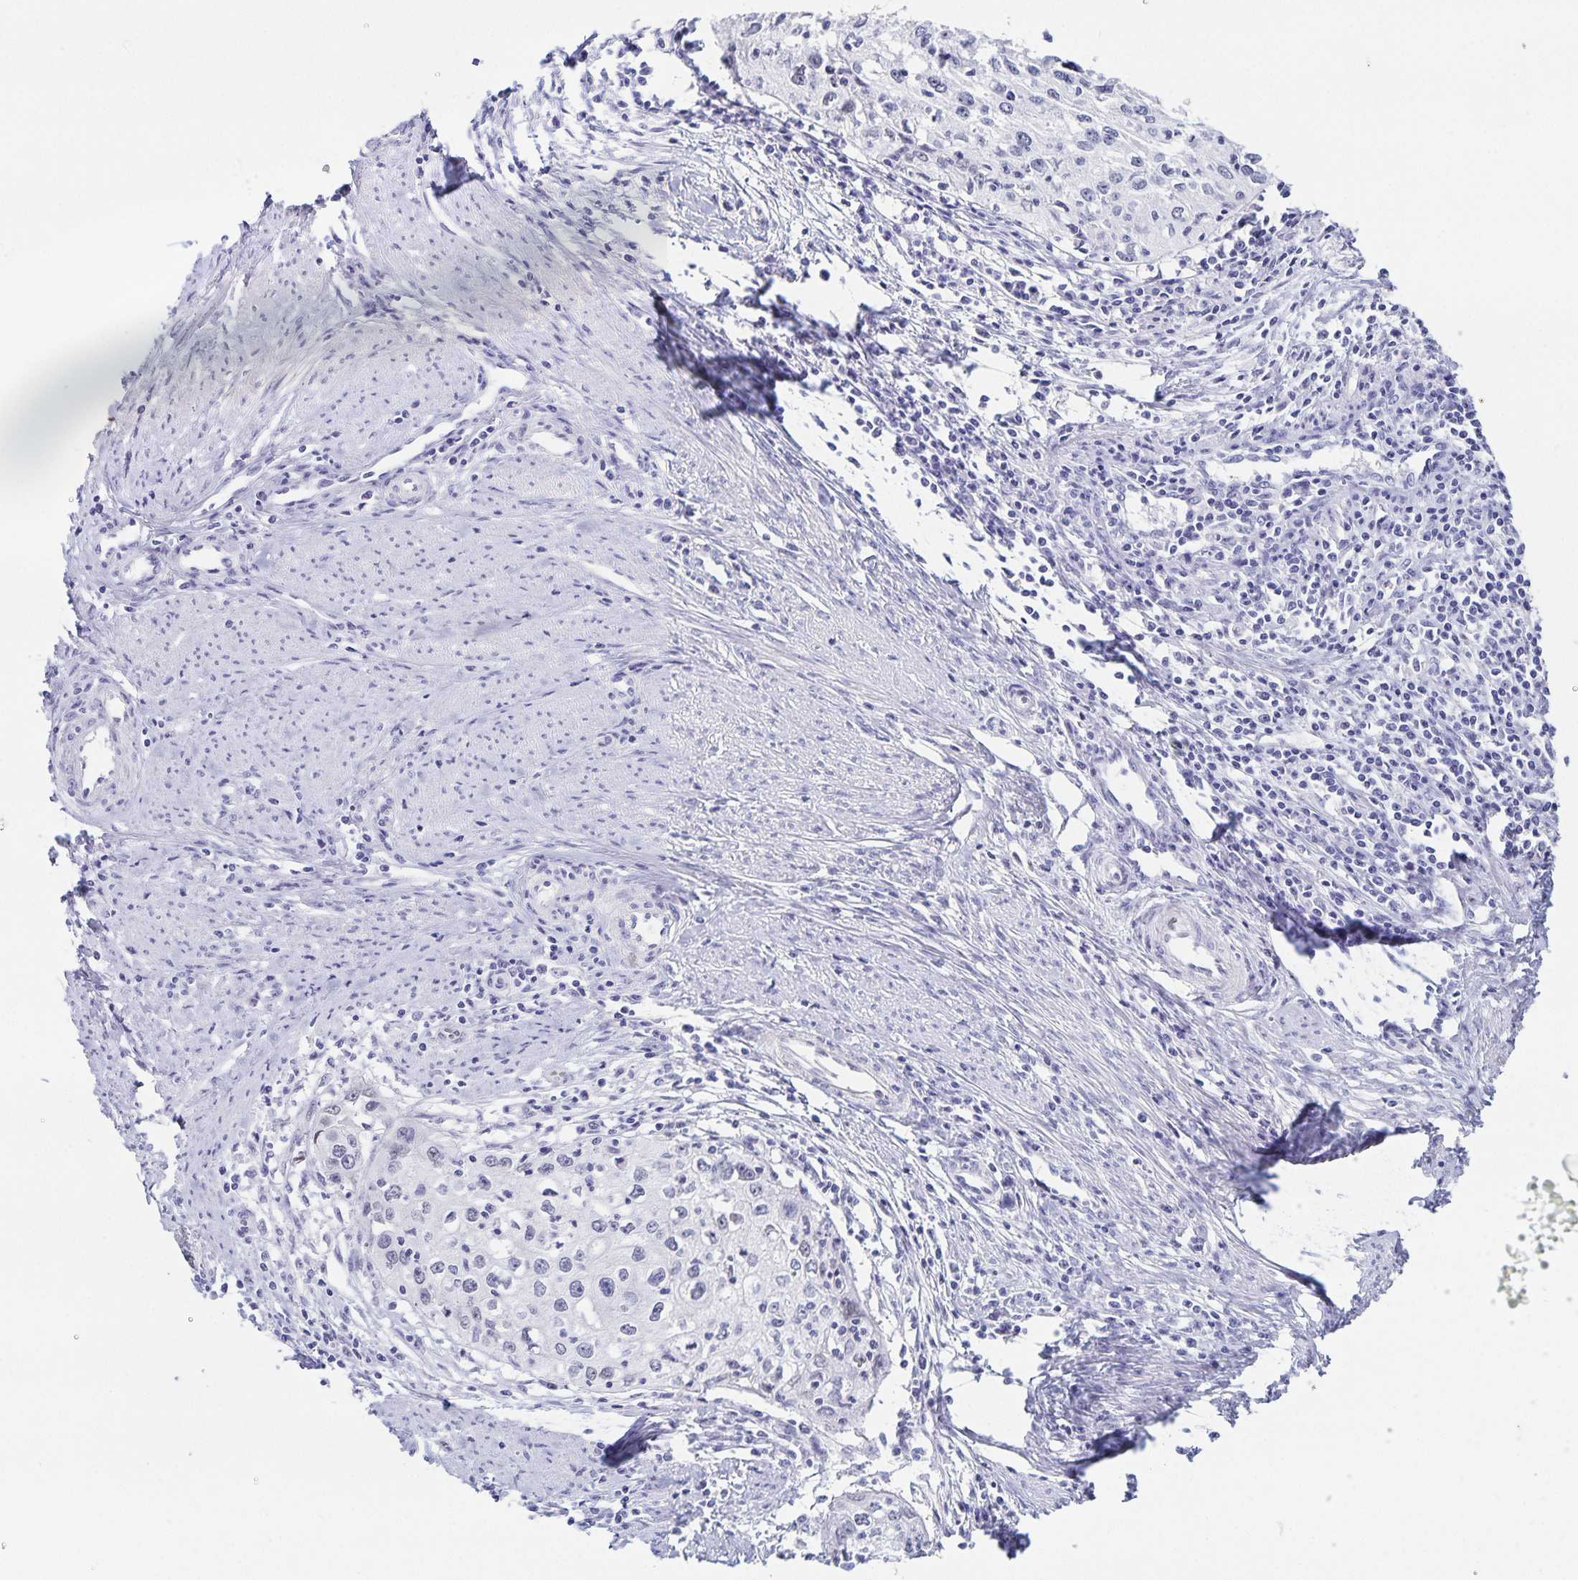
{"staining": {"intensity": "negative", "quantity": "none", "location": "none"}, "tissue": "cervical cancer", "cell_type": "Tumor cells", "image_type": "cancer", "snomed": [{"axis": "morphology", "description": "Squamous cell carcinoma, NOS"}, {"axis": "topography", "description": "Cervix"}], "caption": "This is a micrograph of immunohistochemistry staining of cervical cancer (squamous cell carcinoma), which shows no positivity in tumor cells.", "gene": "HMGB3", "patient": {"sex": "female", "age": 40}}